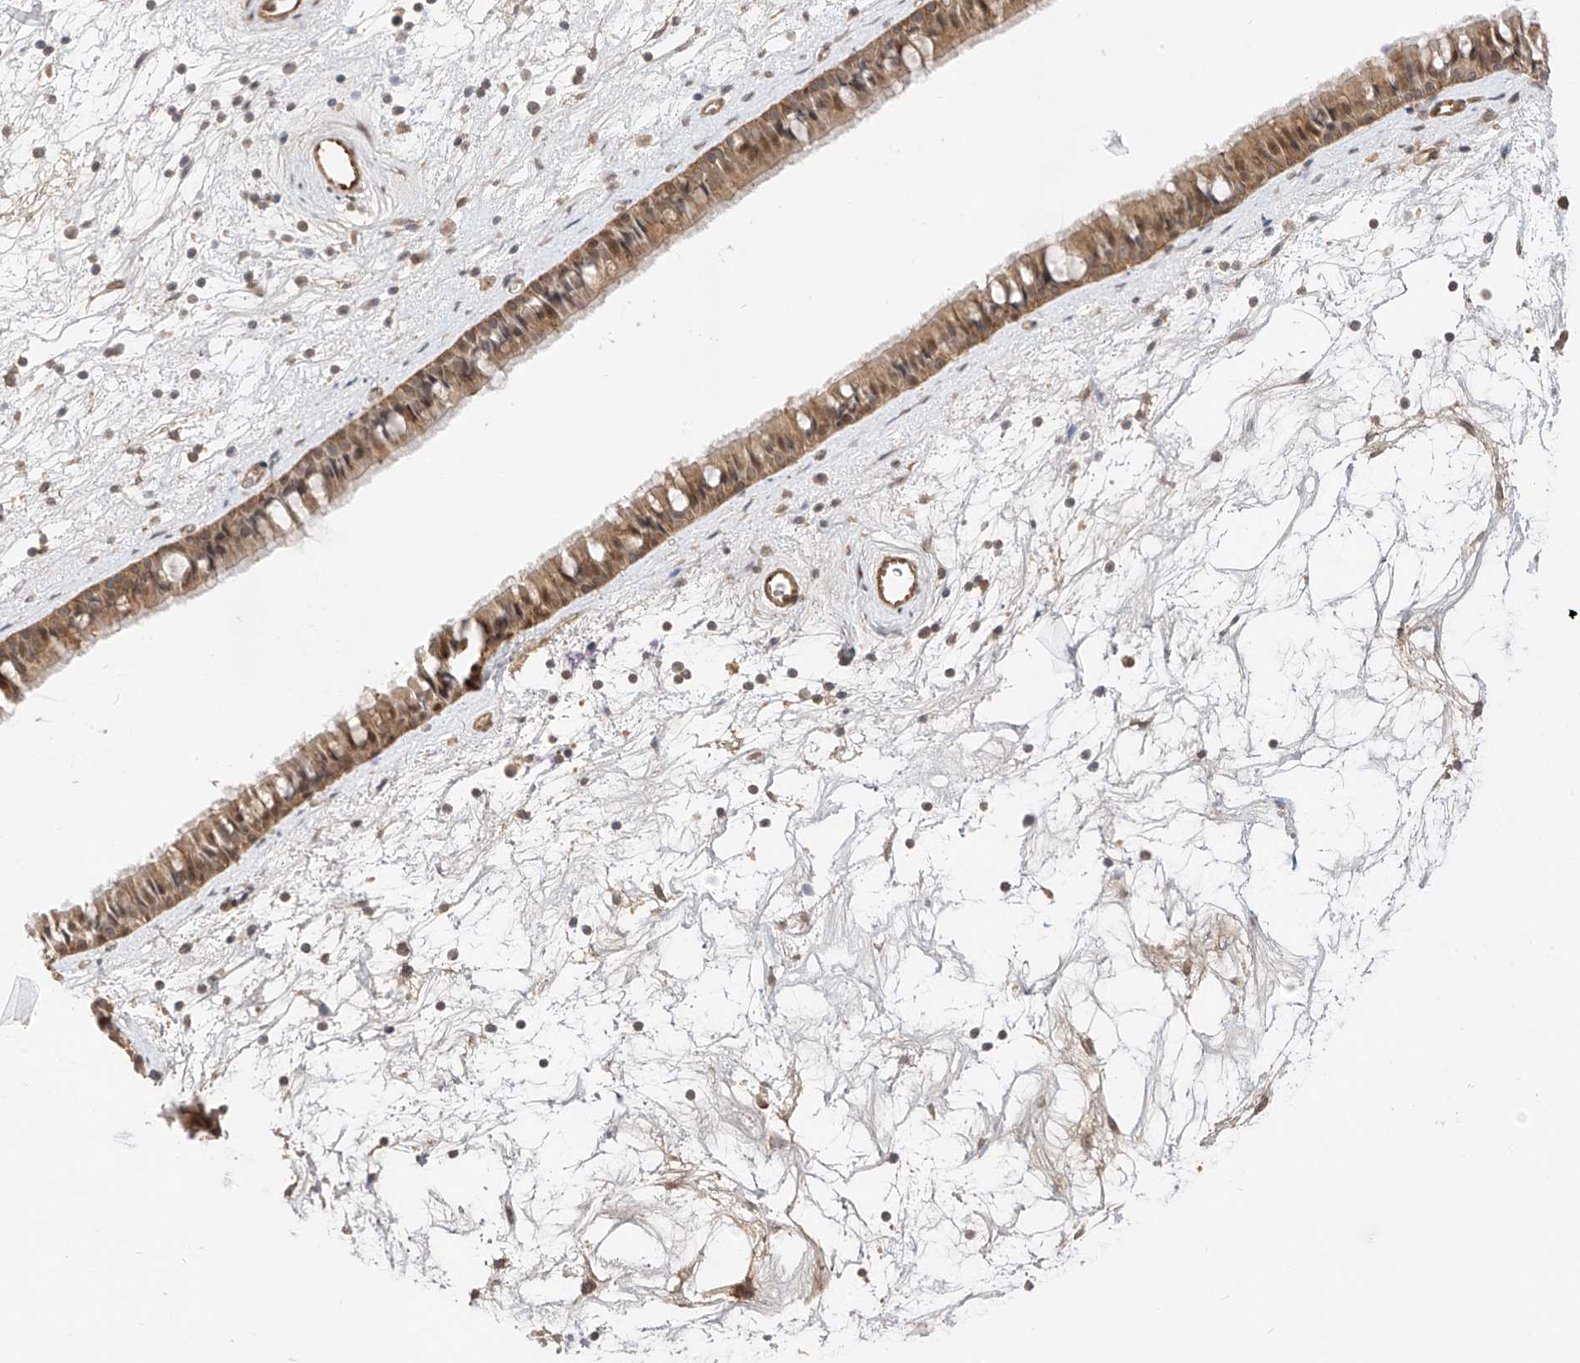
{"staining": {"intensity": "moderate", "quantity": ">75%", "location": "cytoplasmic/membranous,nuclear"}, "tissue": "nasopharynx", "cell_type": "Respiratory epithelial cells", "image_type": "normal", "snomed": [{"axis": "morphology", "description": "Normal tissue, NOS"}, {"axis": "topography", "description": "Nasopharynx"}], "caption": "Nasopharynx stained with immunohistochemistry (IHC) exhibits moderate cytoplasmic/membranous,nuclear expression in approximately >75% of respiratory epithelial cells. (Brightfield microscopy of DAB IHC at high magnification).", "gene": "MRTFA", "patient": {"sex": "male", "age": 64}}